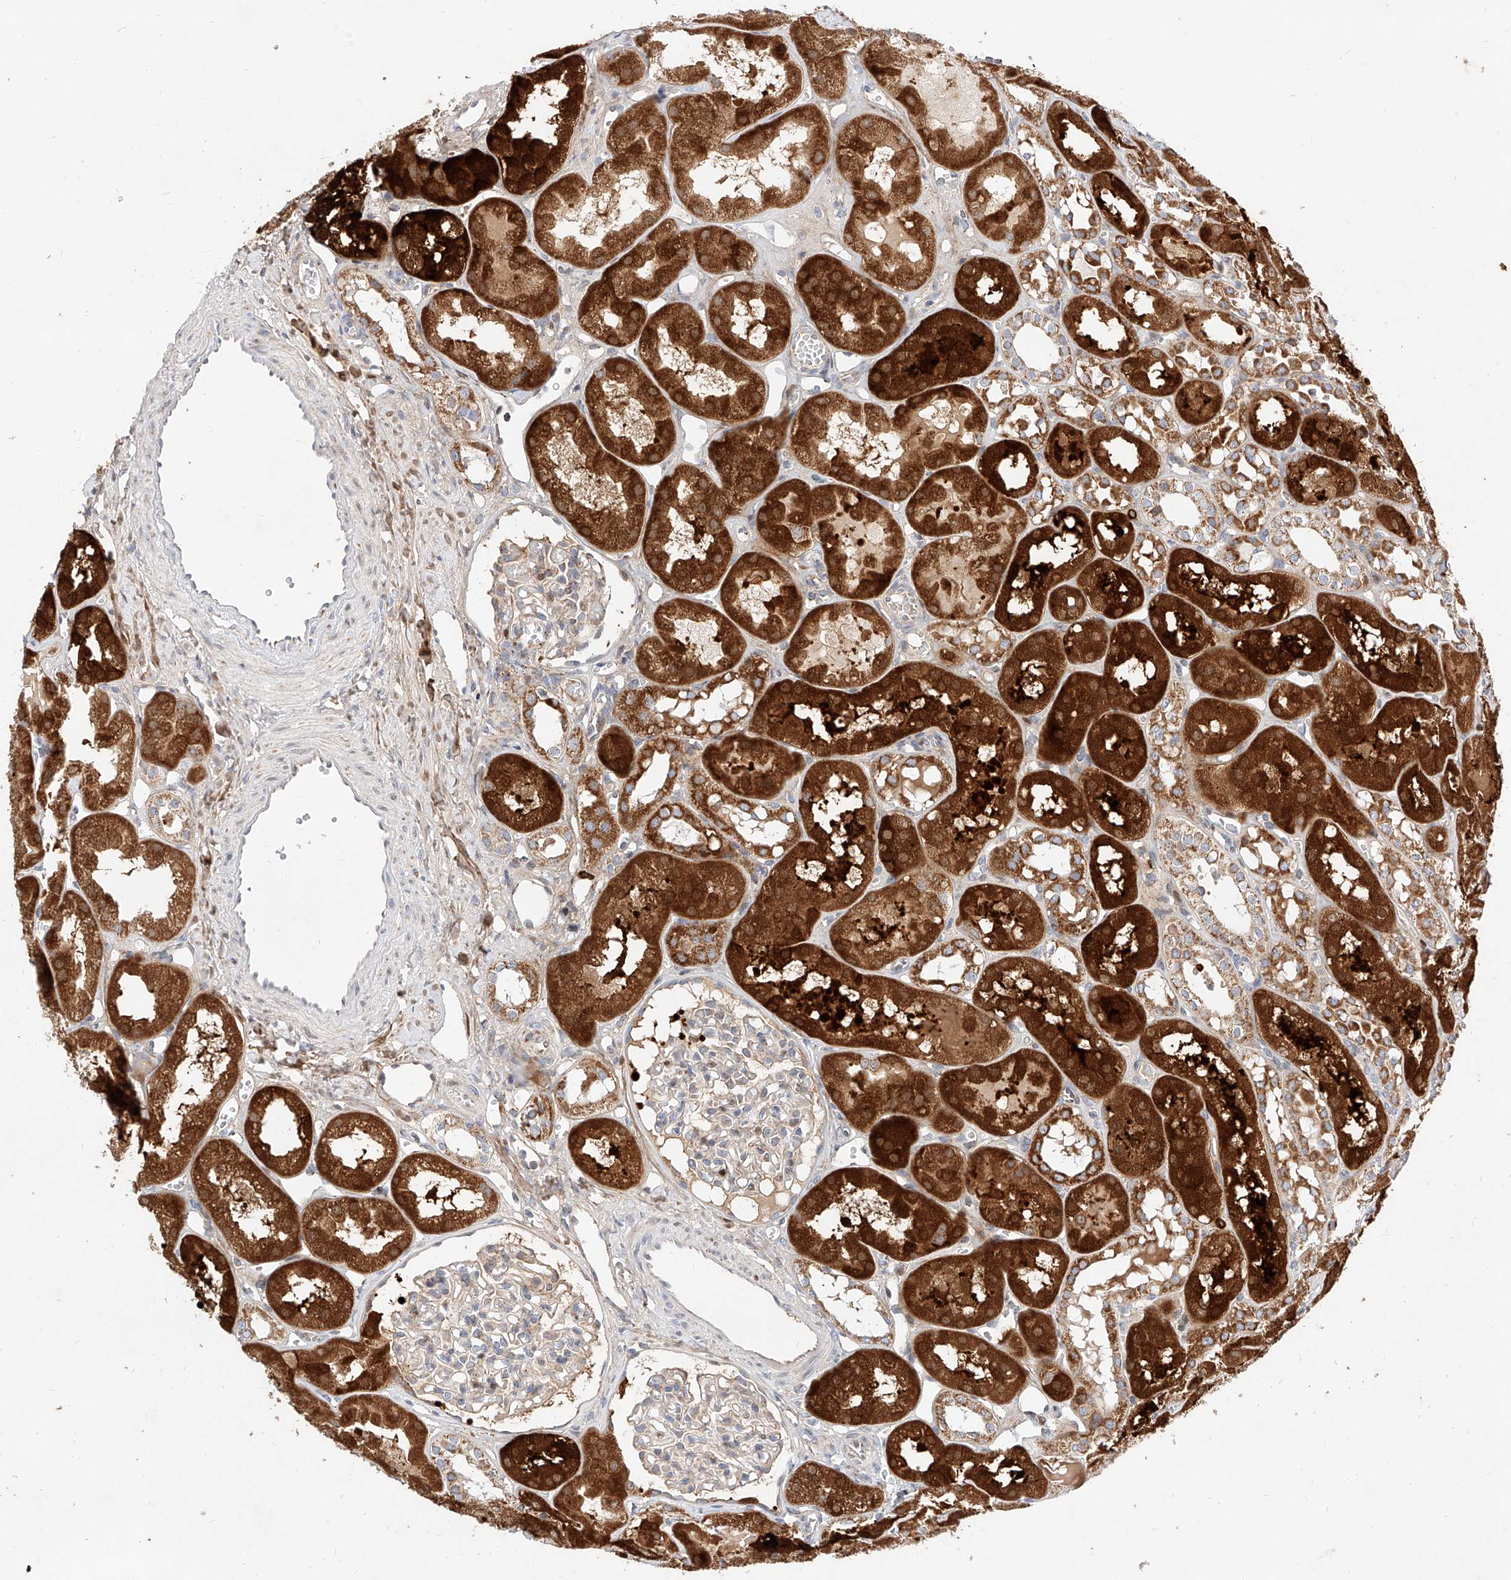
{"staining": {"intensity": "weak", "quantity": "<25%", "location": "cytoplasmic/membranous"}, "tissue": "kidney", "cell_type": "Cells in glomeruli", "image_type": "normal", "snomed": [{"axis": "morphology", "description": "Normal tissue, NOS"}, {"axis": "topography", "description": "Kidney"}], "caption": "IHC photomicrograph of benign human kidney stained for a protein (brown), which exhibits no positivity in cells in glomeruli.", "gene": "OSGEPL1", "patient": {"sex": "male", "age": 16}}